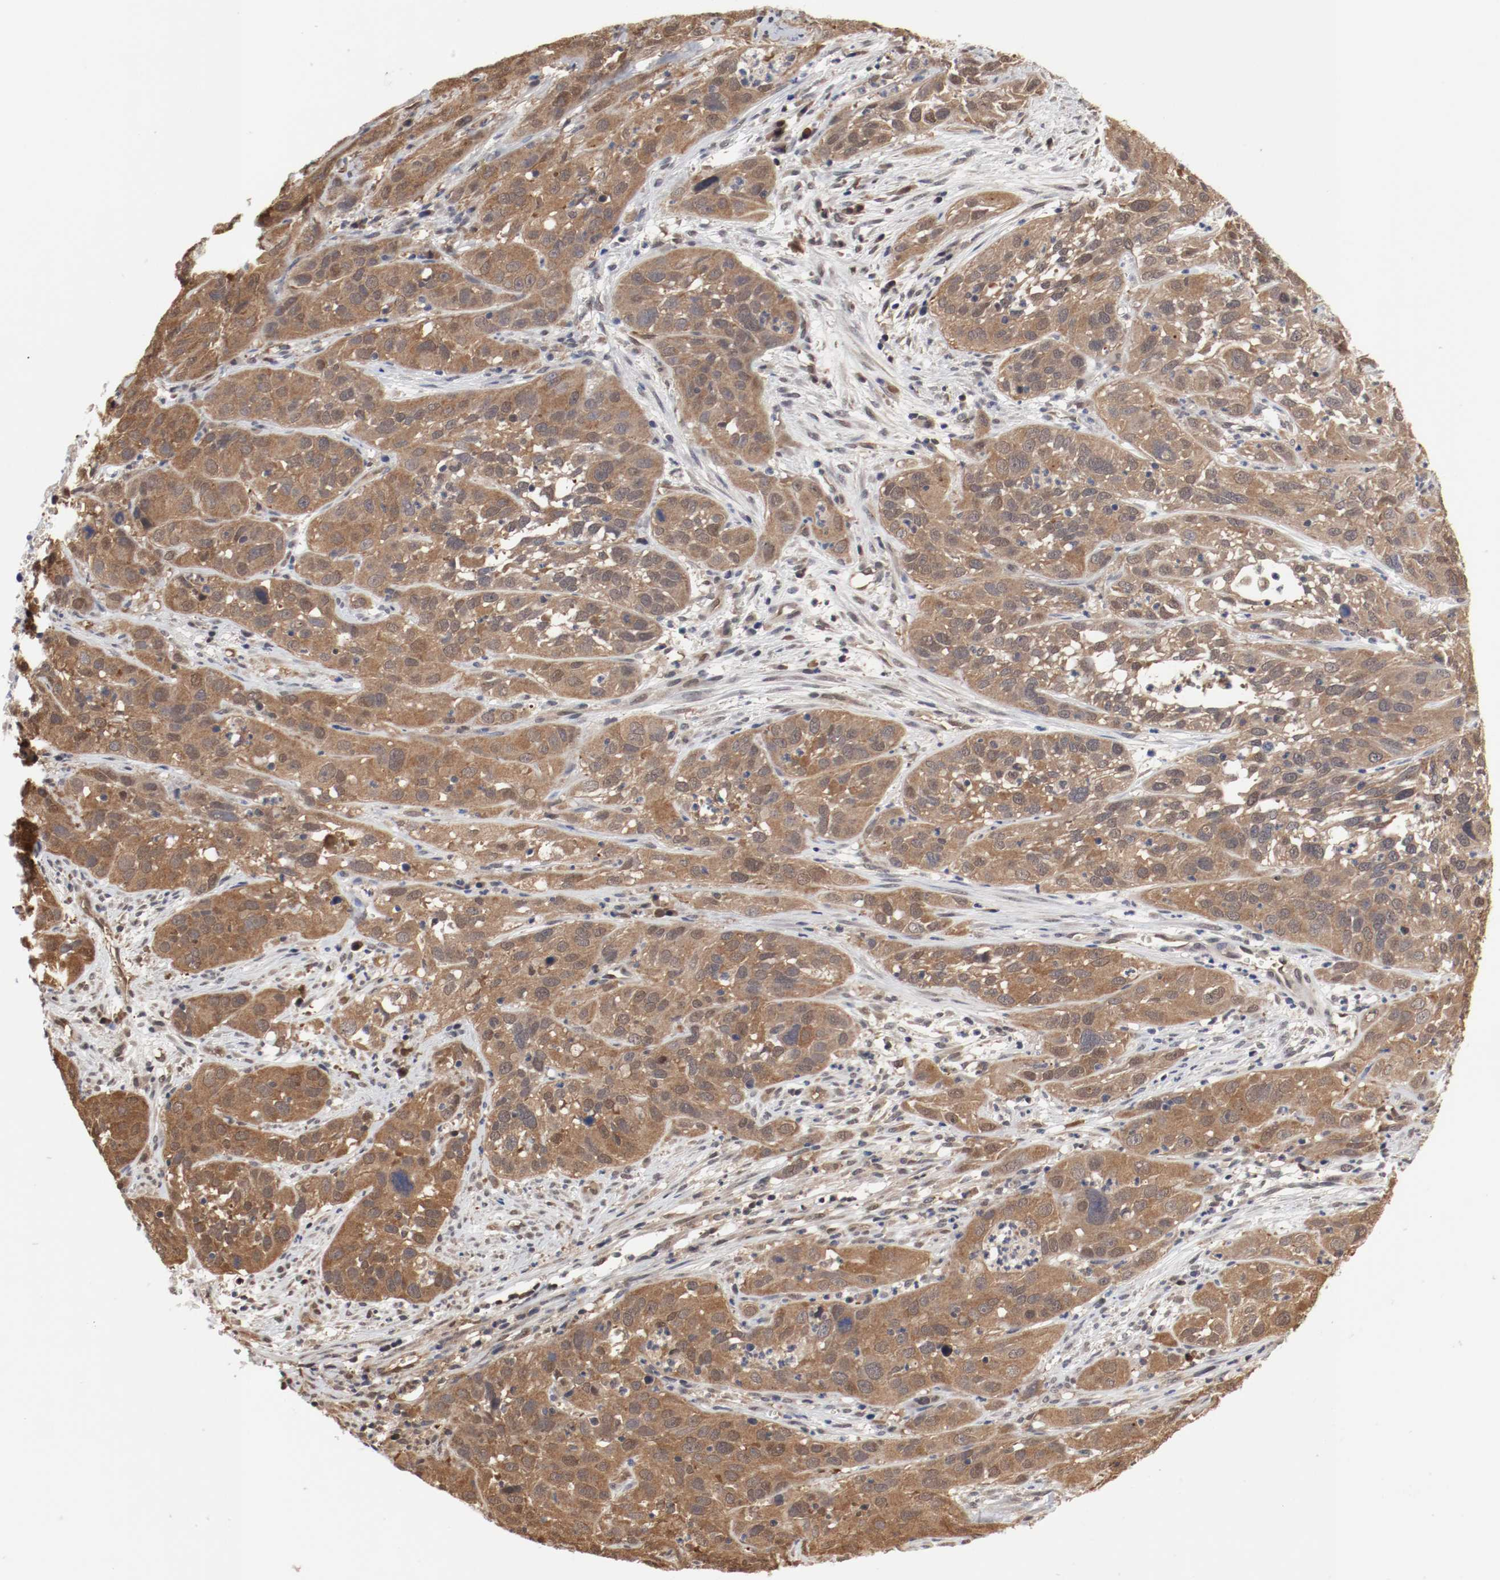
{"staining": {"intensity": "moderate", "quantity": ">75%", "location": "cytoplasmic/membranous"}, "tissue": "cervical cancer", "cell_type": "Tumor cells", "image_type": "cancer", "snomed": [{"axis": "morphology", "description": "Squamous cell carcinoma, NOS"}, {"axis": "topography", "description": "Cervix"}], "caption": "Immunohistochemical staining of human cervical squamous cell carcinoma exhibits medium levels of moderate cytoplasmic/membranous protein staining in about >75% of tumor cells.", "gene": "AFG3L2", "patient": {"sex": "female", "age": 32}}